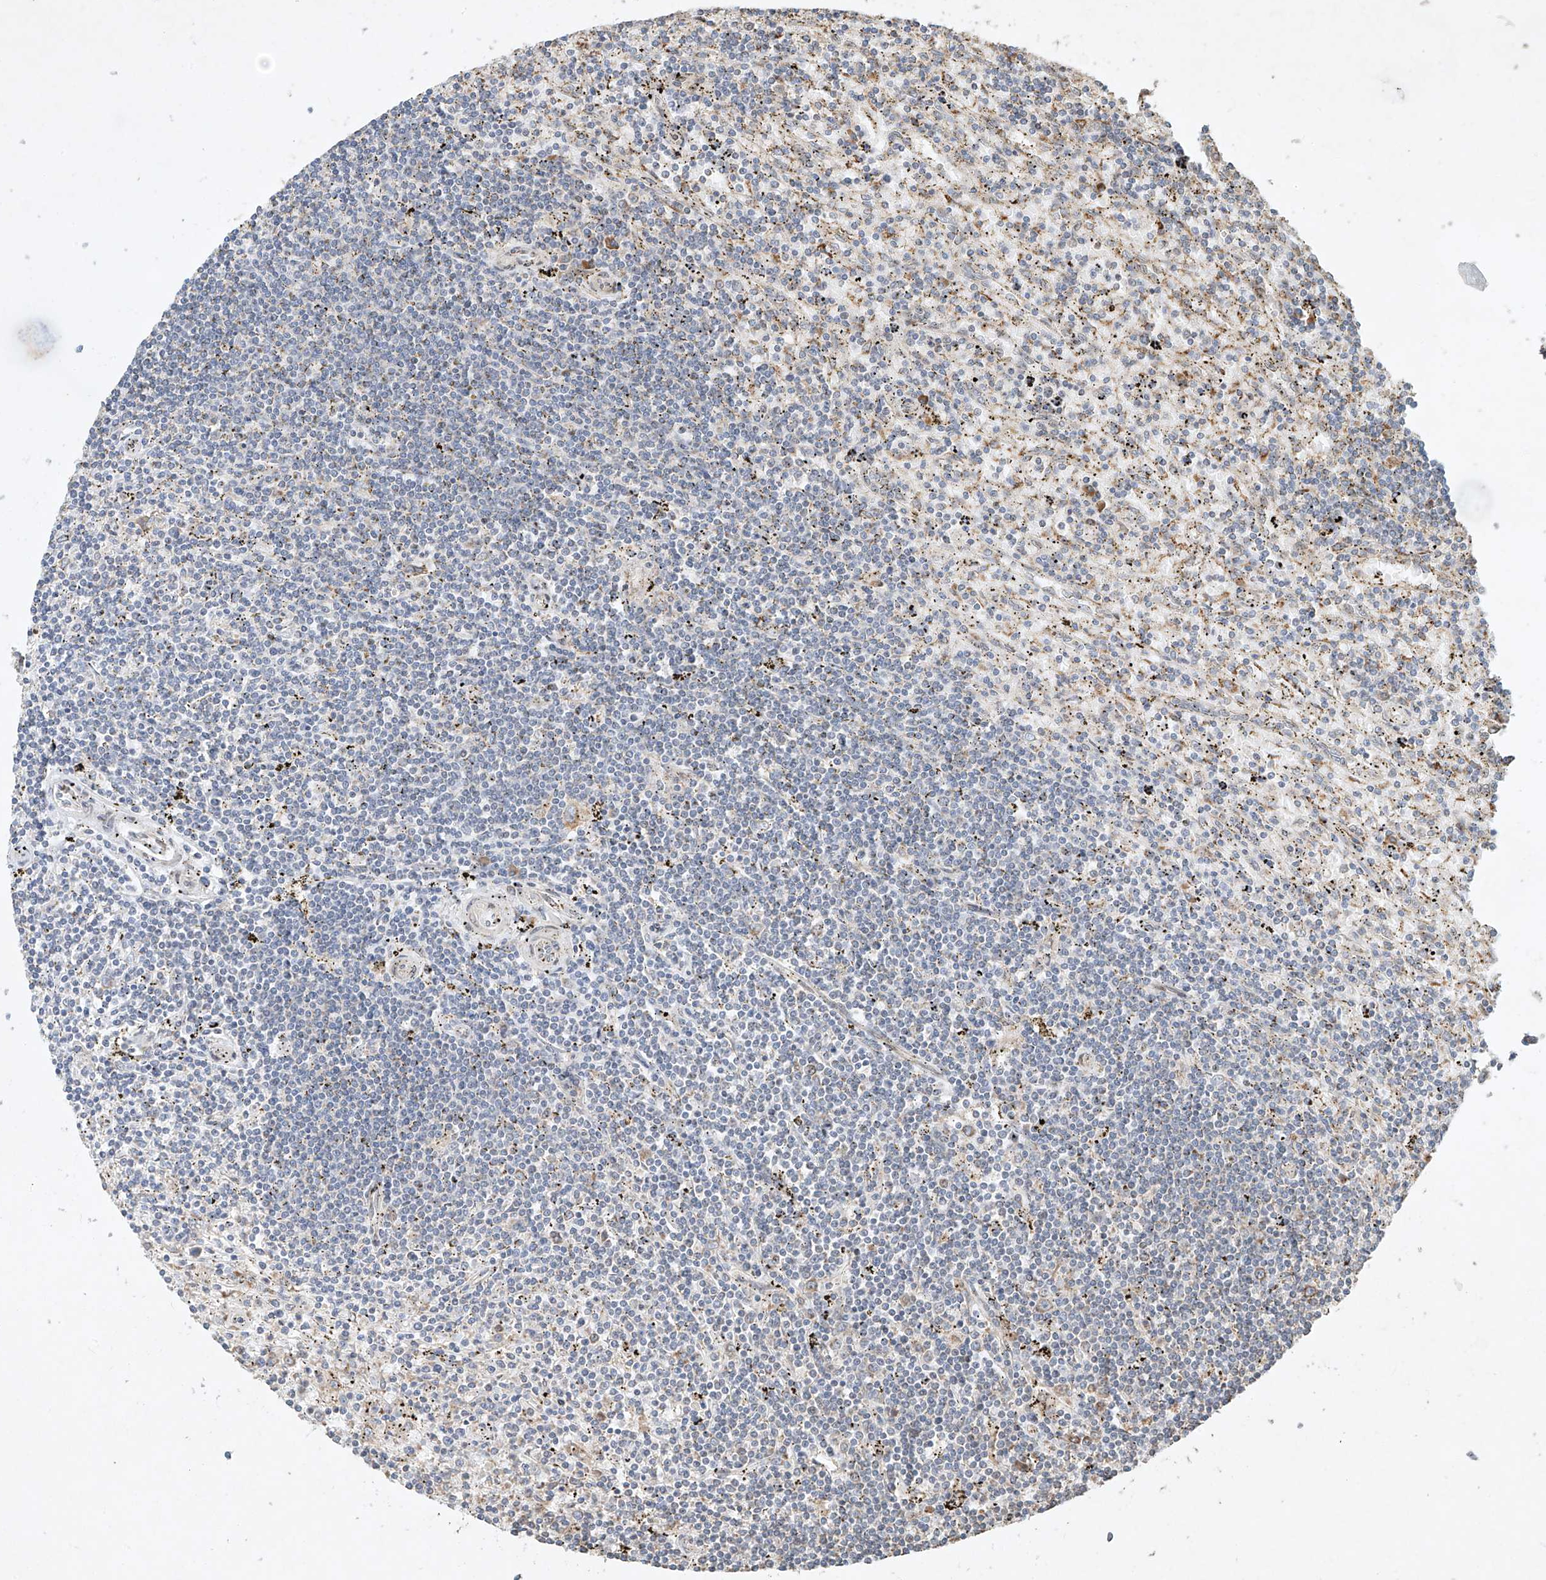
{"staining": {"intensity": "negative", "quantity": "none", "location": "none"}, "tissue": "lymphoma", "cell_type": "Tumor cells", "image_type": "cancer", "snomed": [{"axis": "morphology", "description": "Malignant lymphoma, non-Hodgkin's type, Low grade"}, {"axis": "topography", "description": "Spleen"}], "caption": "An IHC micrograph of low-grade malignant lymphoma, non-Hodgkin's type is shown. There is no staining in tumor cells of low-grade malignant lymphoma, non-Hodgkin's type.", "gene": "SEMA3B", "patient": {"sex": "male", "age": 76}}